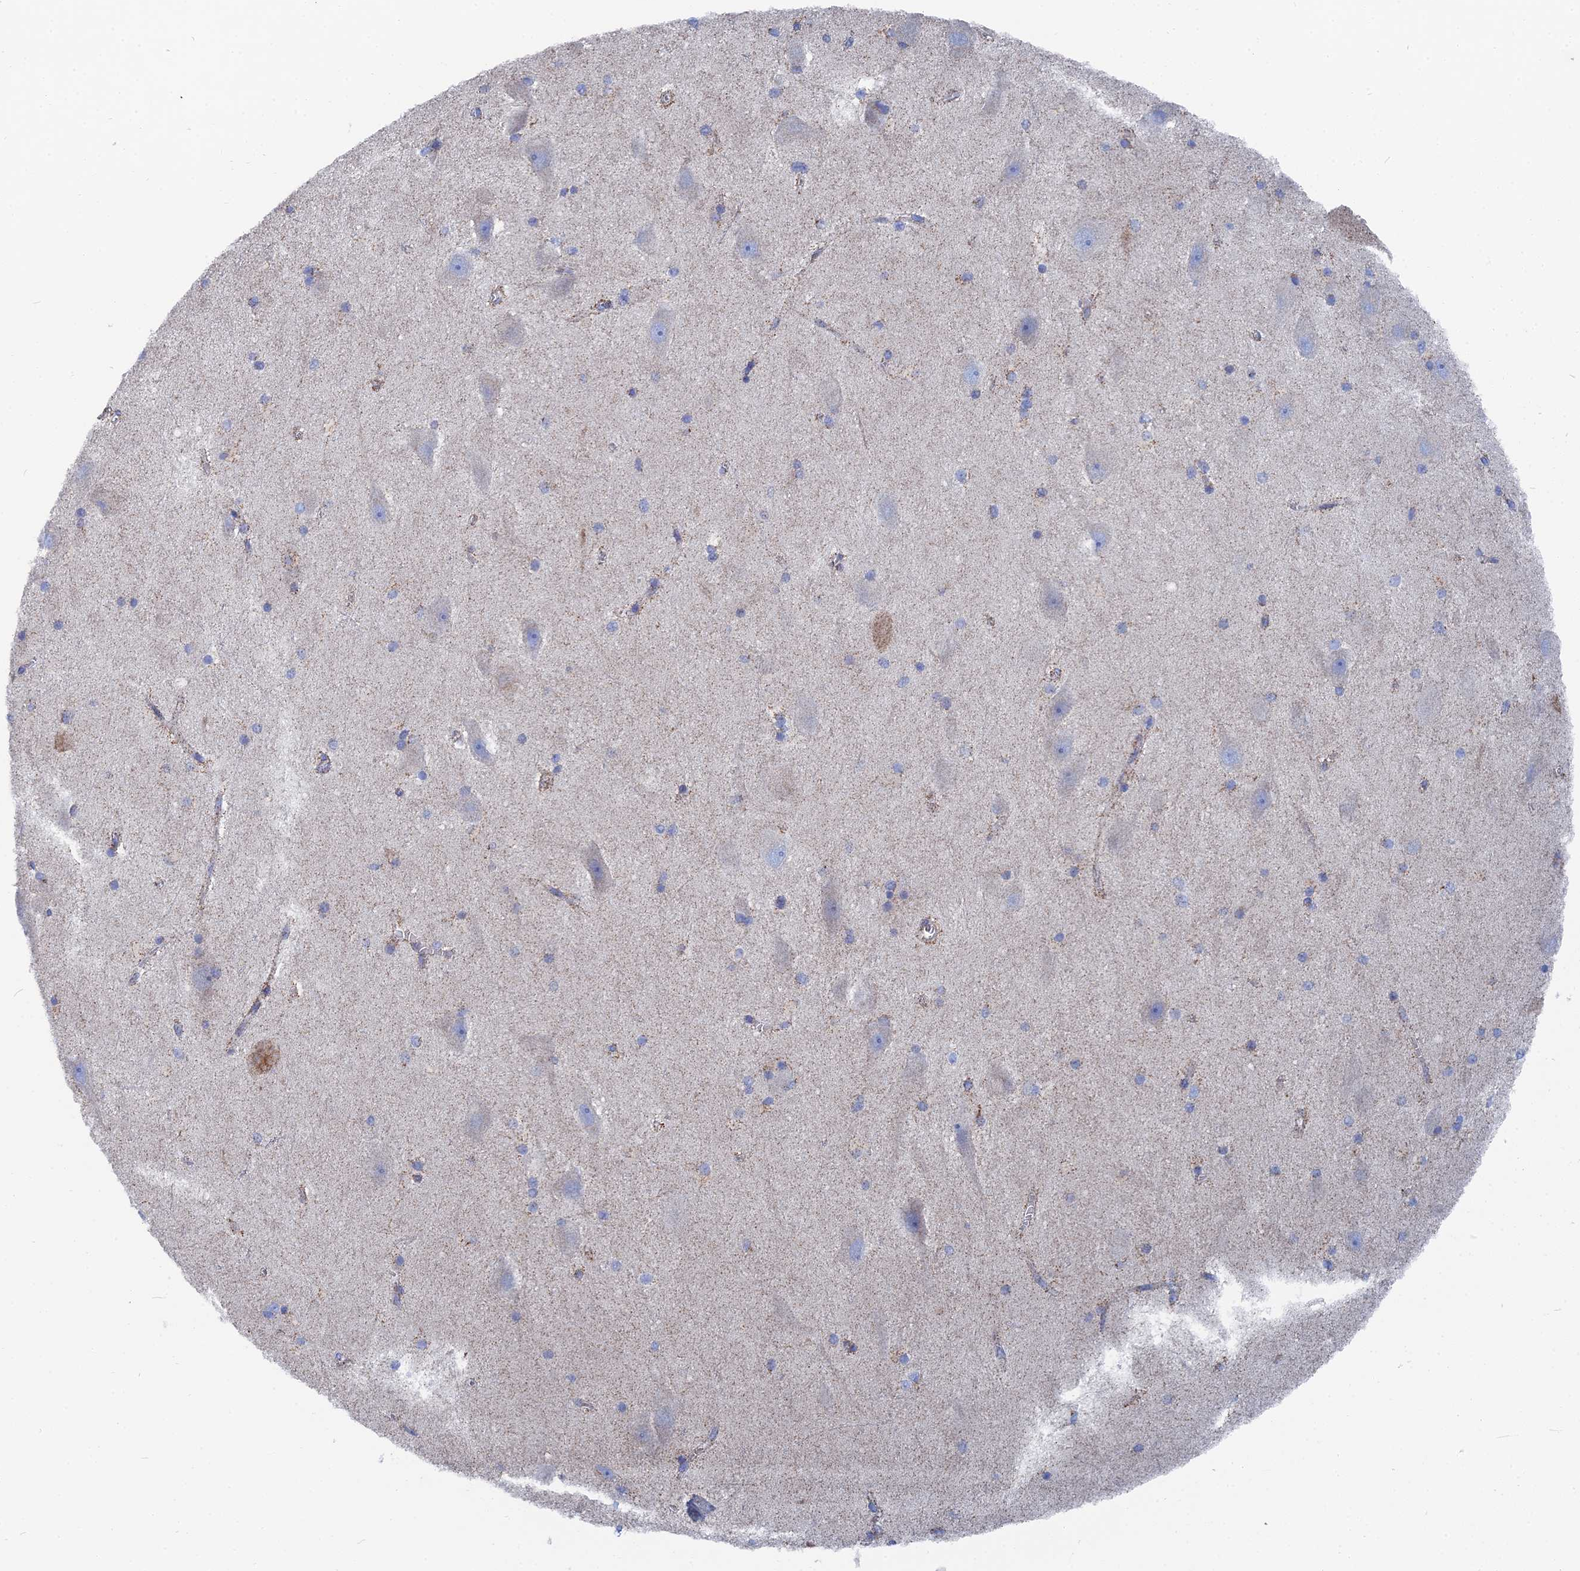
{"staining": {"intensity": "moderate", "quantity": "<25%", "location": "cytoplasmic/membranous"}, "tissue": "hippocampus", "cell_type": "Glial cells", "image_type": "normal", "snomed": [{"axis": "morphology", "description": "Normal tissue, NOS"}, {"axis": "topography", "description": "Hippocampus"}], "caption": "High-magnification brightfield microscopy of benign hippocampus stained with DAB (brown) and counterstained with hematoxylin (blue). glial cells exhibit moderate cytoplasmic/membranous expression is appreciated in about<25% of cells. The staining was performed using DAB, with brown indicating positive protein expression. Nuclei are stained blue with hematoxylin.", "gene": "IFT80", "patient": {"sex": "female", "age": 19}}